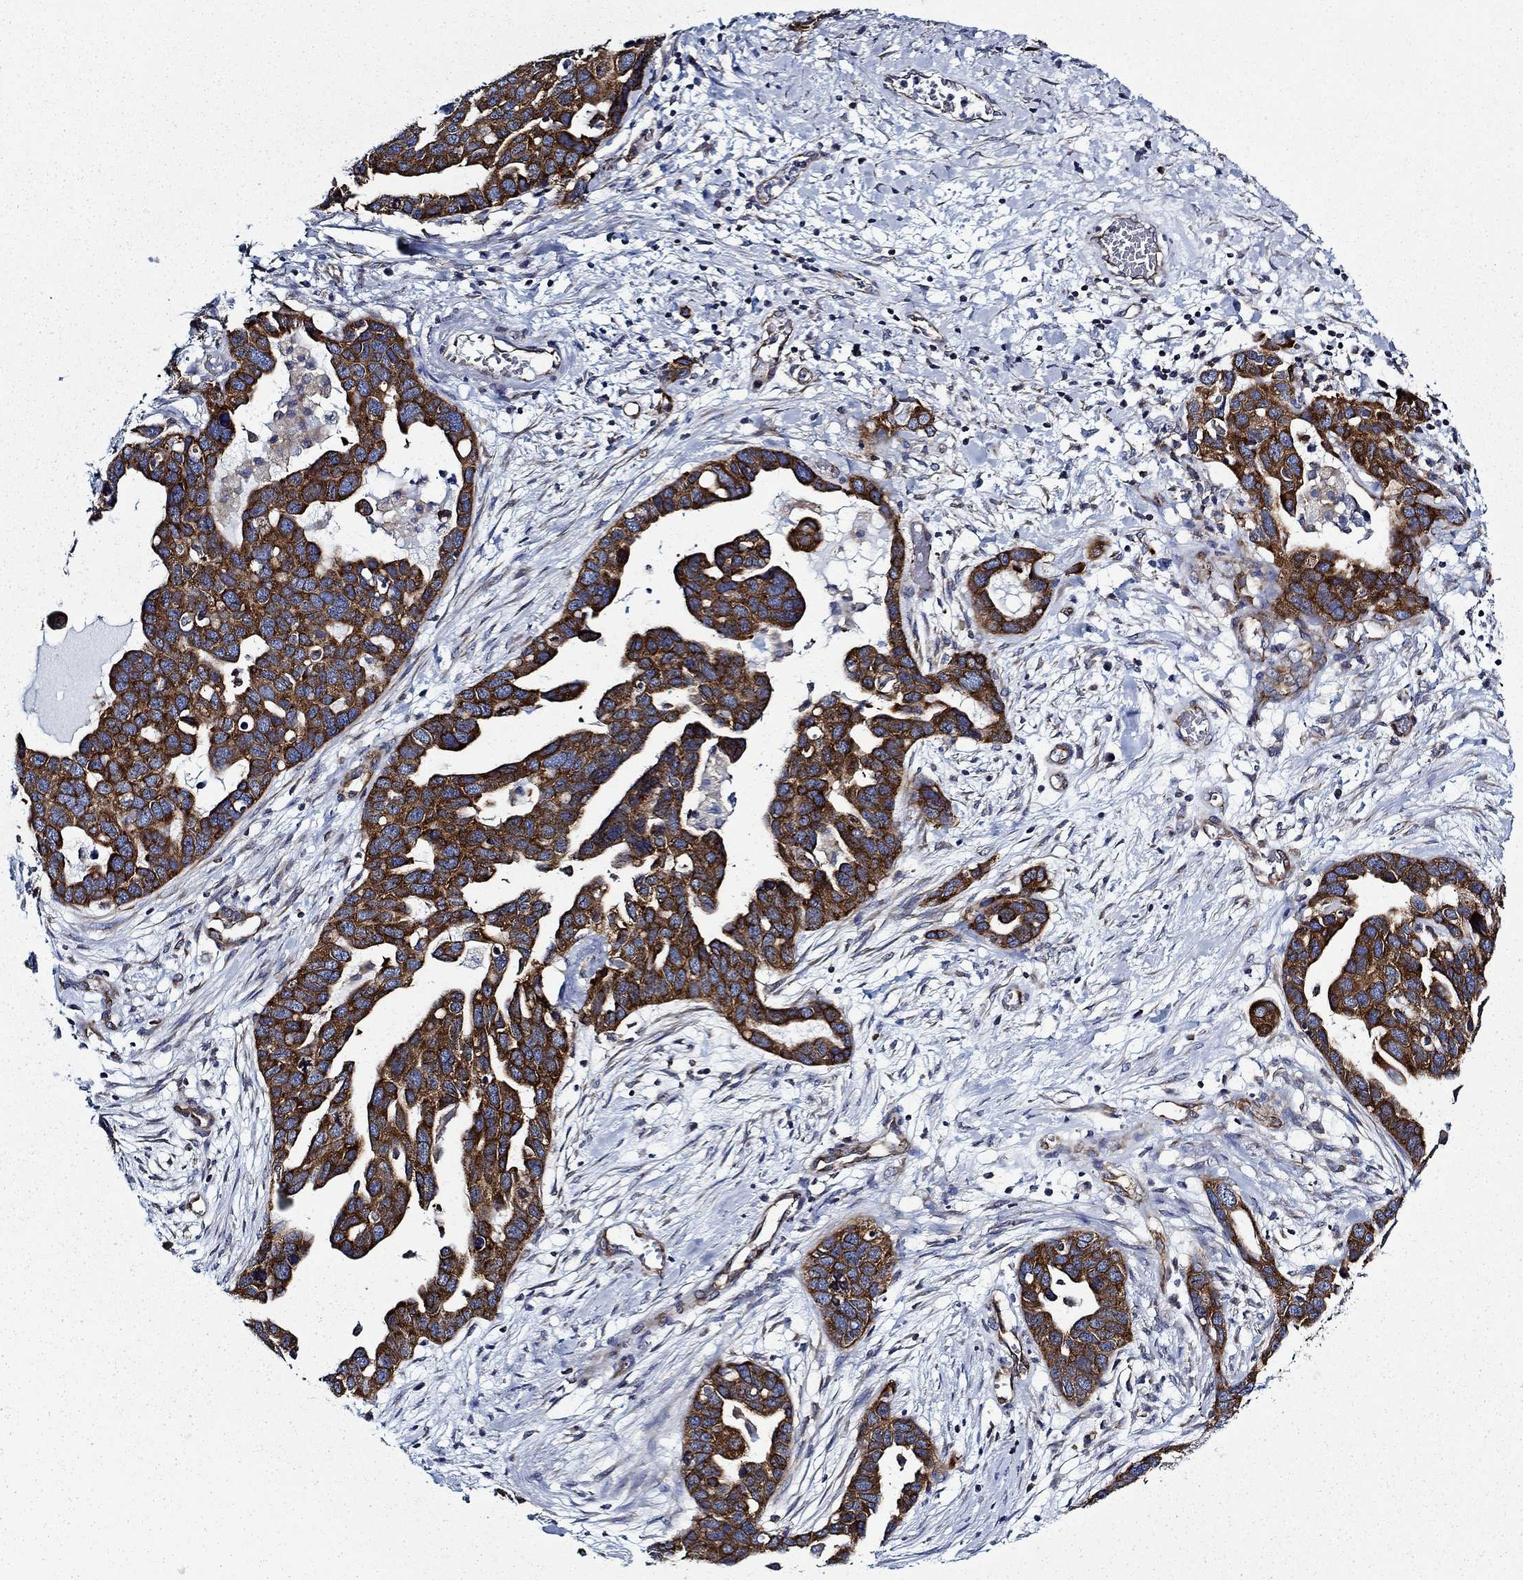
{"staining": {"intensity": "strong", "quantity": ">75%", "location": "cytoplasmic/membranous"}, "tissue": "ovarian cancer", "cell_type": "Tumor cells", "image_type": "cancer", "snomed": [{"axis": "morphology", "description": "Cystadenocarcinoma, serous, NOS"}, {"axis": "topography", "description": "Ovary"}], "caption": "A histopathology image of human ovarian cancer (serous cystadenocarcinoma) stained for a protein demonstrates strong cytoplasmic/membranous brown staining in tumor cells.", "gene": "FXR1", "patient": {"sex": "female", "age": 54}}